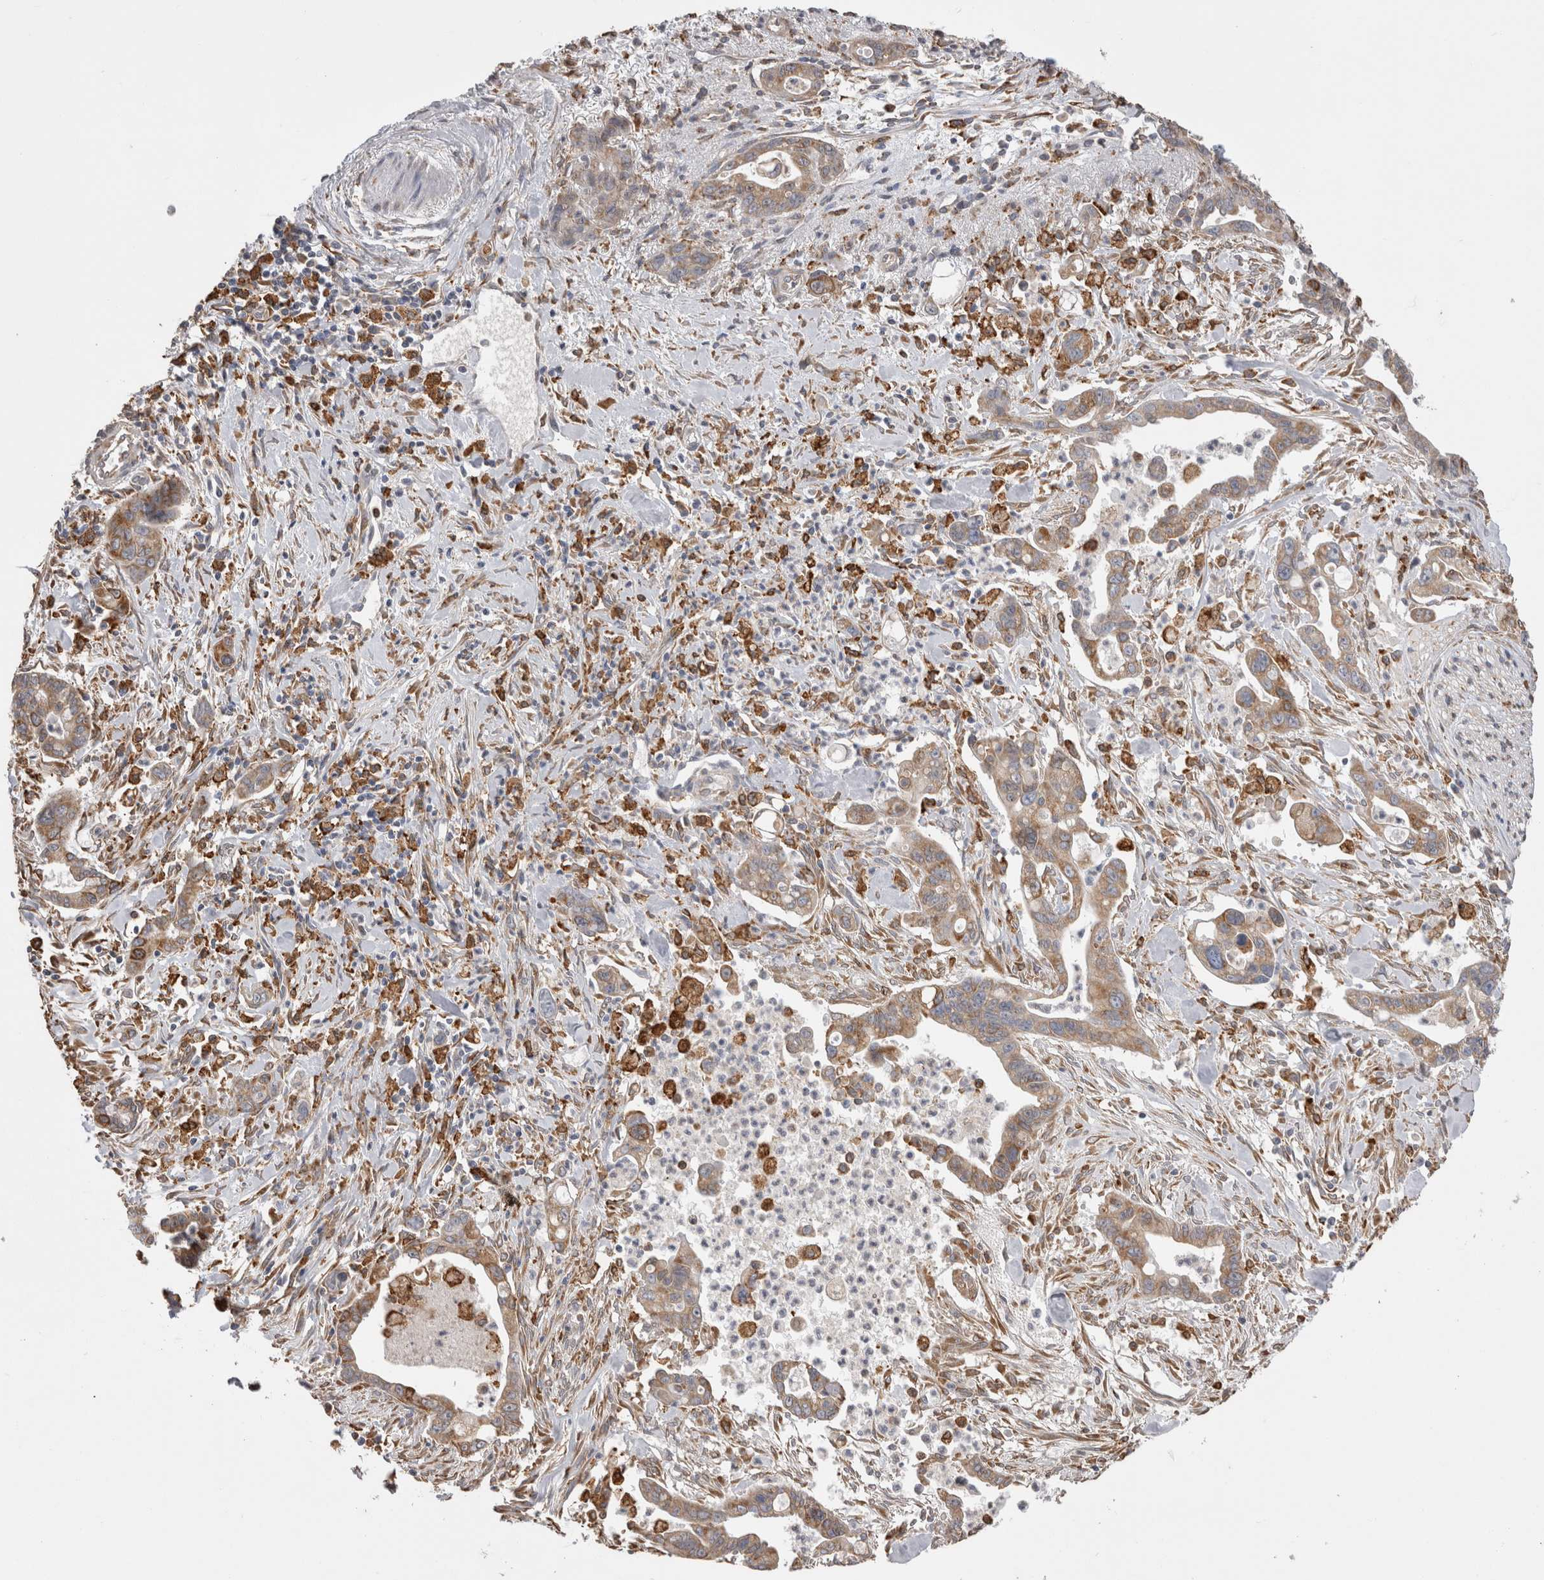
{"staining": {"intensity": "moderate", "quantity": ">75%", "location": "cytoplasmic/membranous"}, "tissue": "pancreatic cancer", "cell_type": "Tumor cells", "image_type": "cancer", "snomed": [{"axis": "morphology", "description": "Adenocarcinoma, NOS"}, {"axis": "topography", "description": "Pancreas"}], "caption": "Immunohistochemical staining of adenocarcinoma (pancreatic) demonstrates medium levels of moderate cytoplasmic/membranous positivity in about >75% of tumor cells.", "gene": "LRPAP1", "patient": {"sex": "male", "age": 70}}